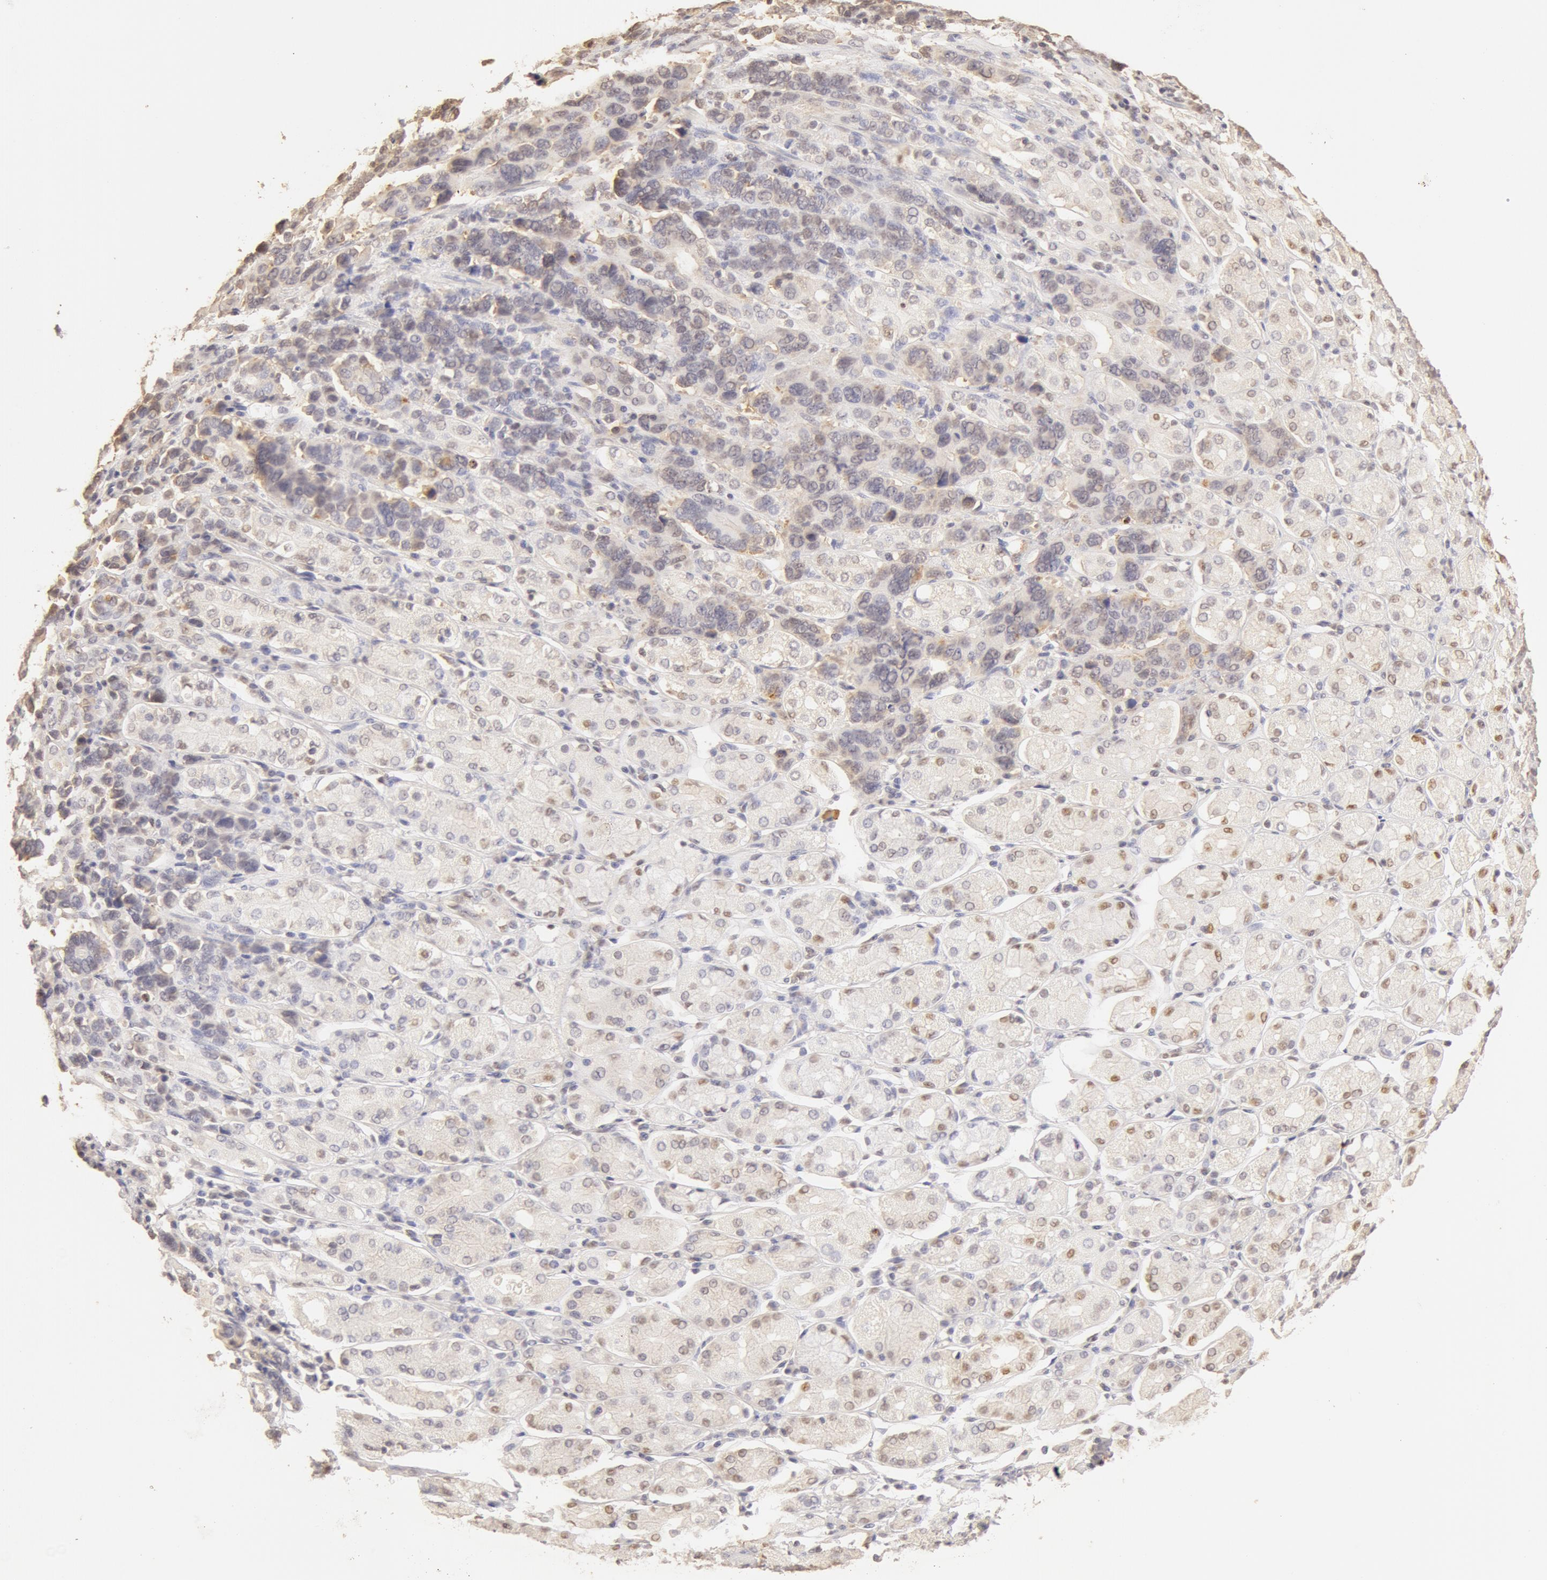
{"staining": {"intensity": "weak", "quantity": "25%-75%", "location": "cytoplasmic/membranous,nuclear"}, "tissue": "stomach cancer", "cell_type": "Tumor cells", "image_type": "cancer", "snomed": [{"axis": "morphology", "description": "Adenocarcinoma, NOS"}, {"axis": "topography", "description": "Stomach, upper"}], "caption": "Protein analysis of stomach cancer tissue shows weak cytoplasmic/membranous and nuclear positivity in about 25%-75% of tumor cells.", "gene": "SNRNP70", "patient": {"sex": "male", "age": 71}}